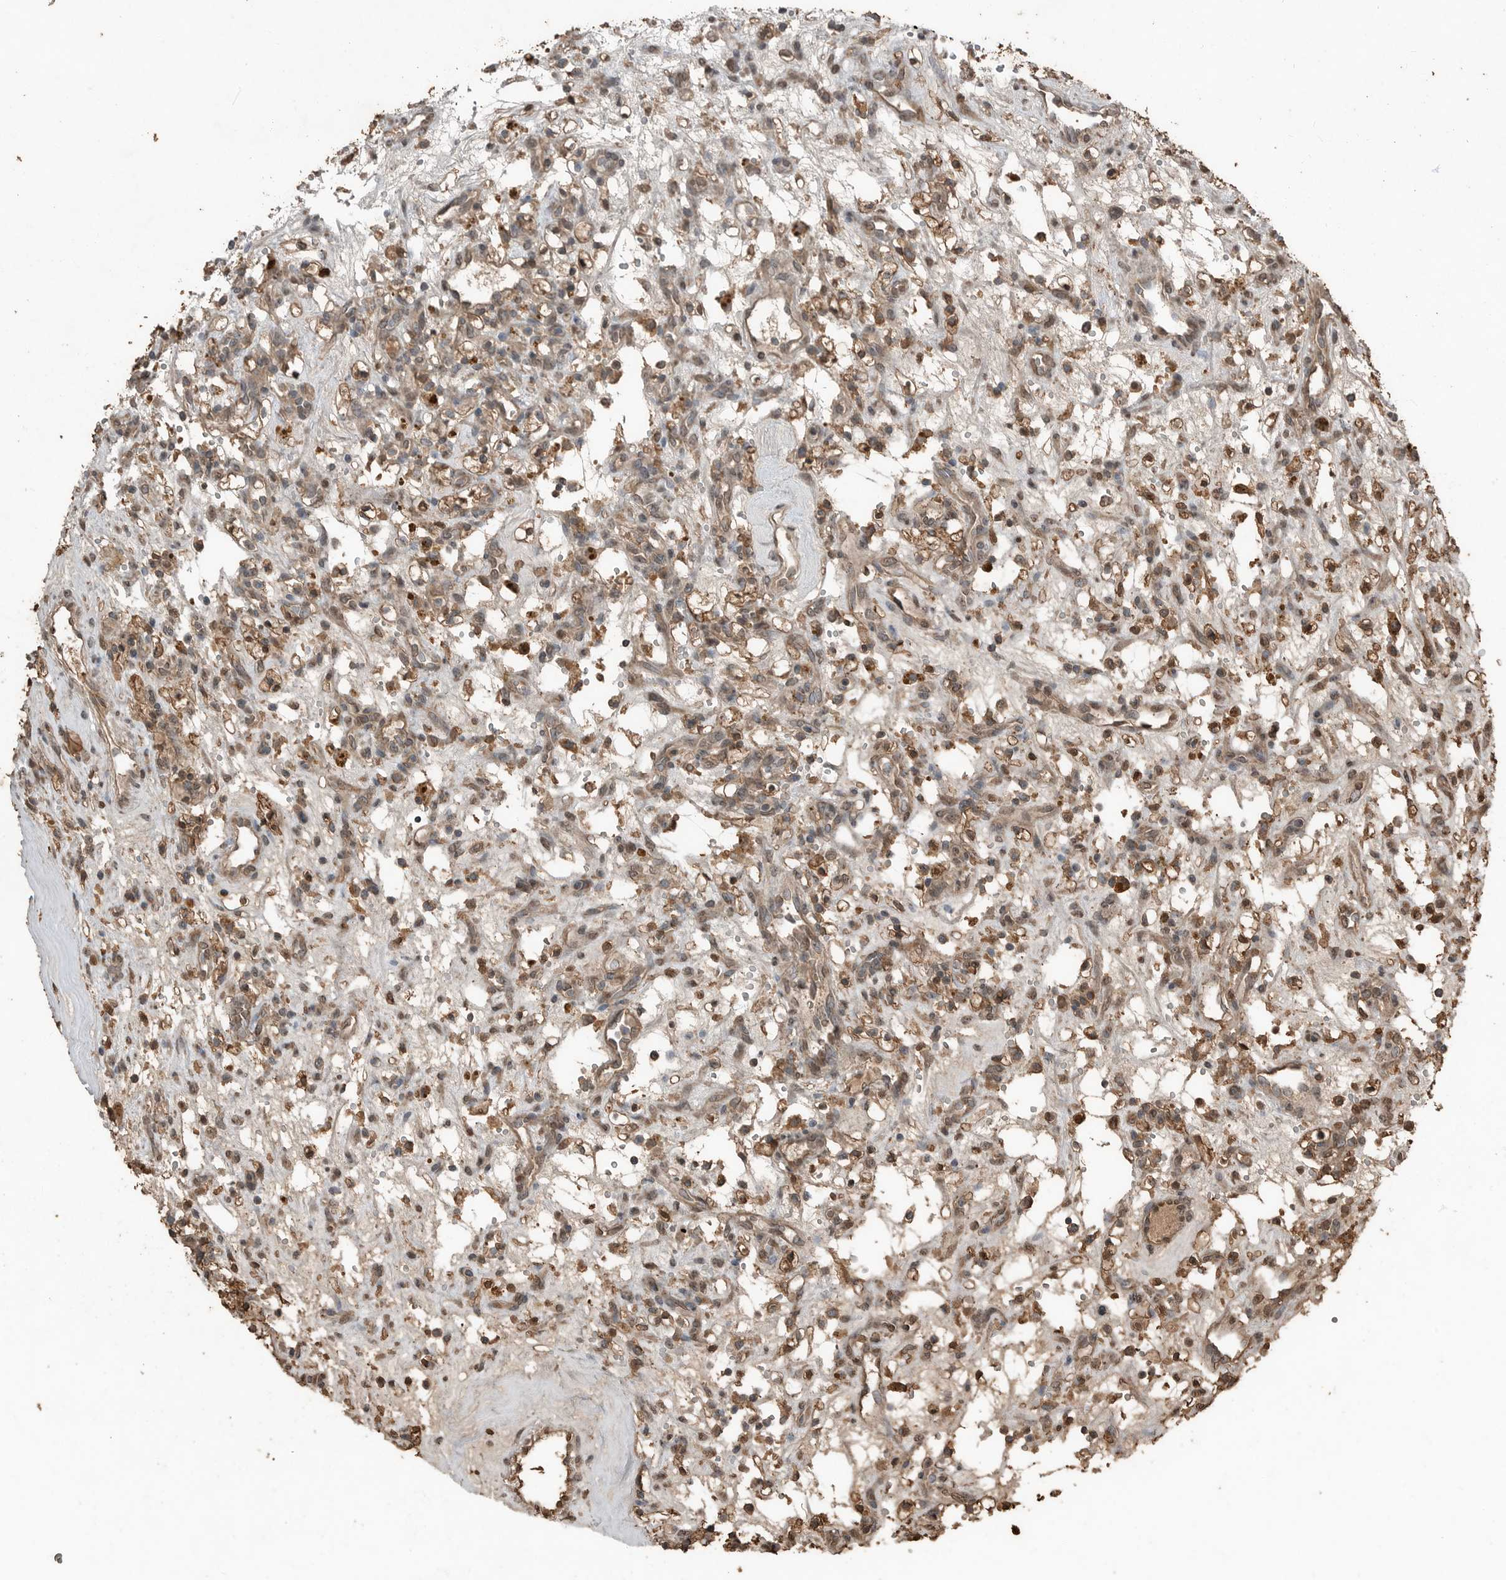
{"staining": {"intensity": "moderate", "quantity": ">75%", "location": "cytoplasmic/membranous"}, "tissue": "renal cancer", "cell_type": "Tumor cells", "image_type": "cancer", "snomed": [{"axis": "morphology", "description": "Adenocarcinoma, NOS"}, {"axis": "topography", "description": "Kidney"}], "caption": "An immunohistochemistry (IHC) photomicrograph of neoplastic tissue is shown. Protein staining in brown labels moderate cytoplasmic/membranous positivity in adenocarcinoma (renal) within tumor cells. The protein is shown in brown color, while the nuclei are stained blue.", "gene": "BLZF1", "patient": {"sex": "female", "age": 57}}